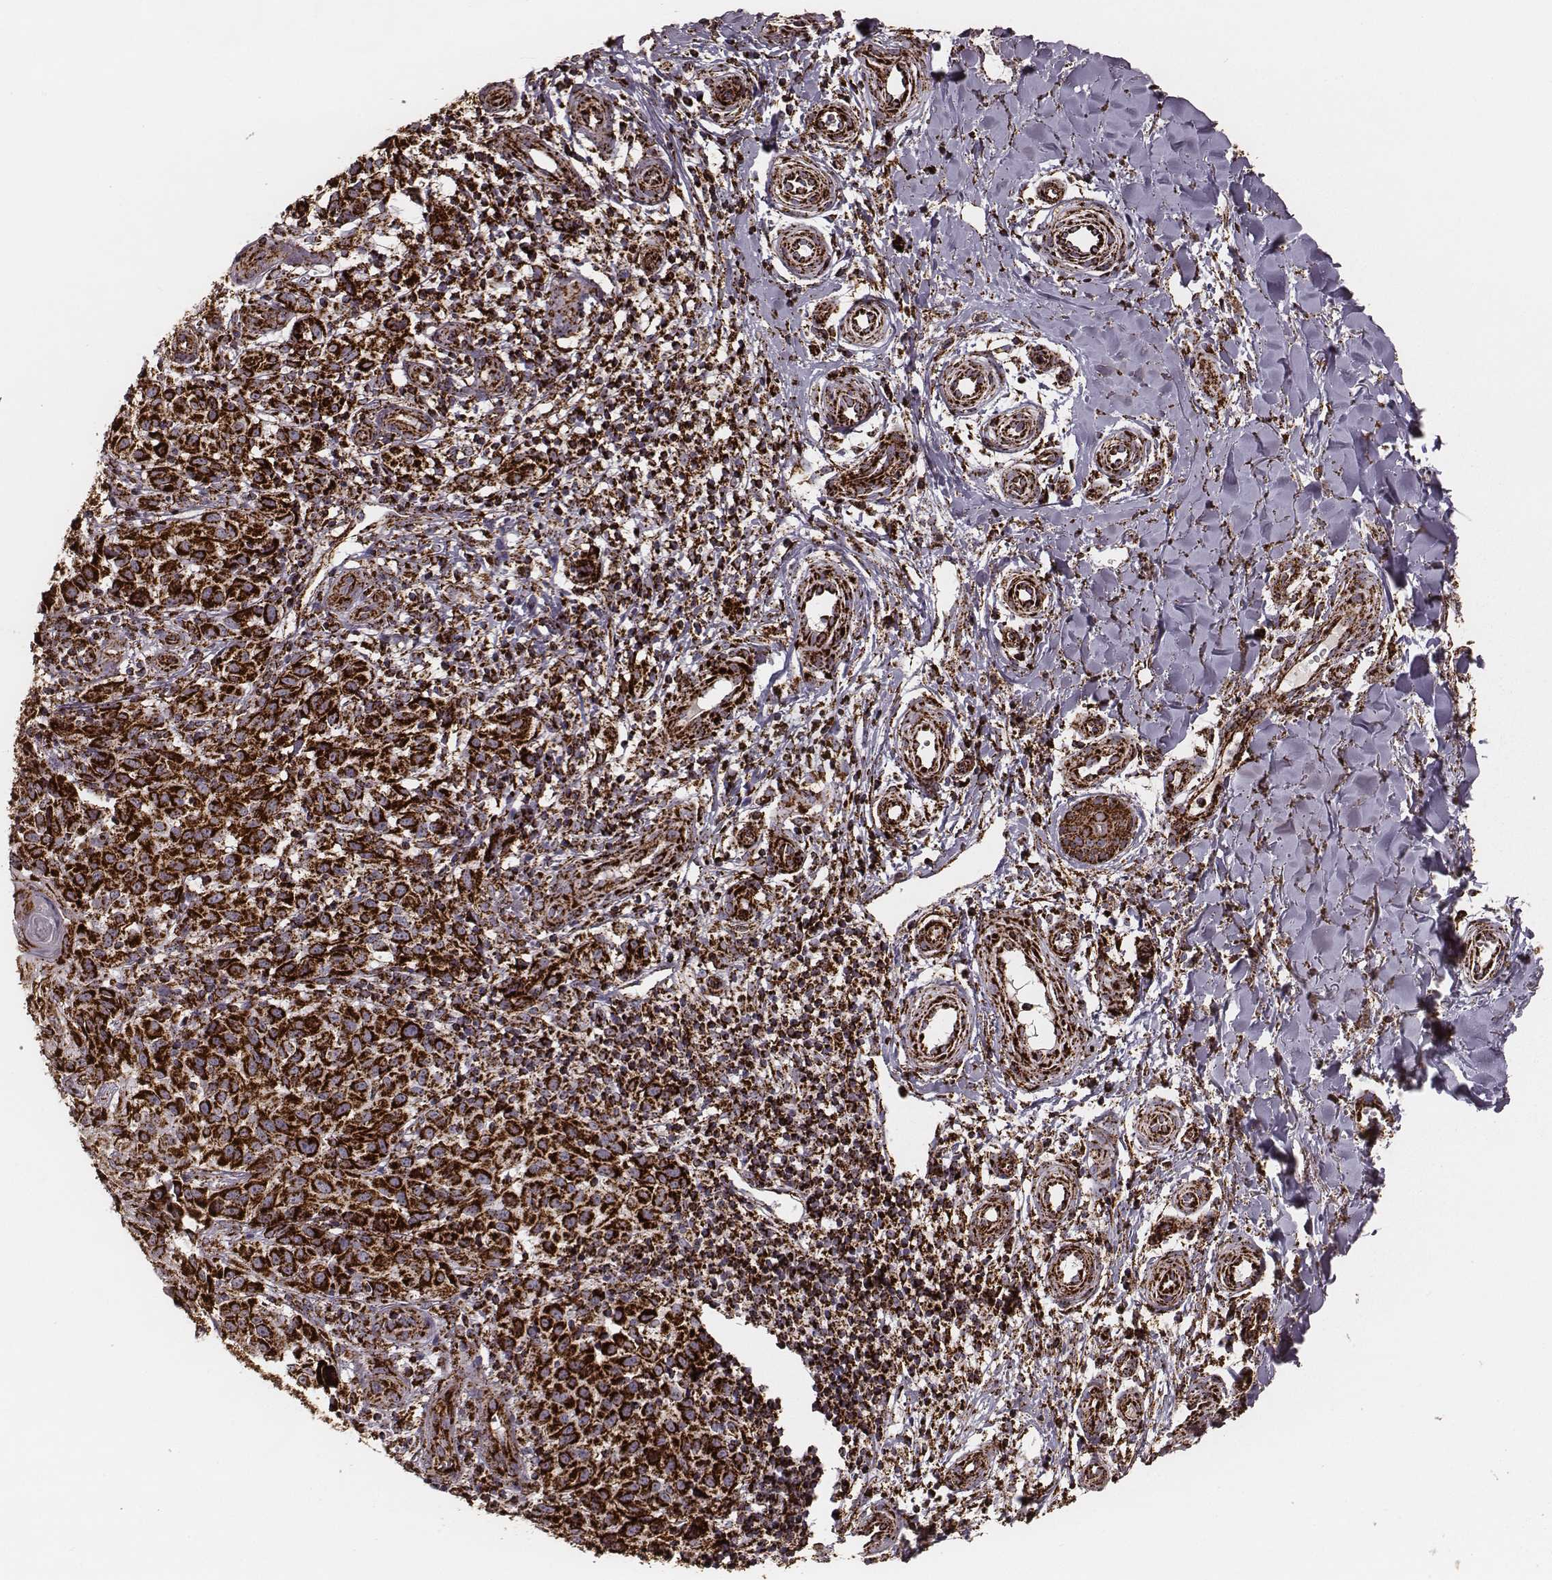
{"staining": {"intensity": "strong", "quantity": ">75%", "location": "cytoplasmic/membranous"}, "tissue": "melanoma", "cell_type": "Tumor cells", "image_type": "cancer", "snomed": [{"axis": "morphology", "description": "Malignant melanoma, NOS"}, {"axis": "topography", "description": "Skin"}], "caption": "A high-resolution micrograph shows immunohistochemistry staining of malignant melanoma, which exhibits strong cytoplasmic/membranous positivity in approximately >75% of tumor cells.", "gene": "TUFM", "patient": {"sex": "female", "age": 53}}